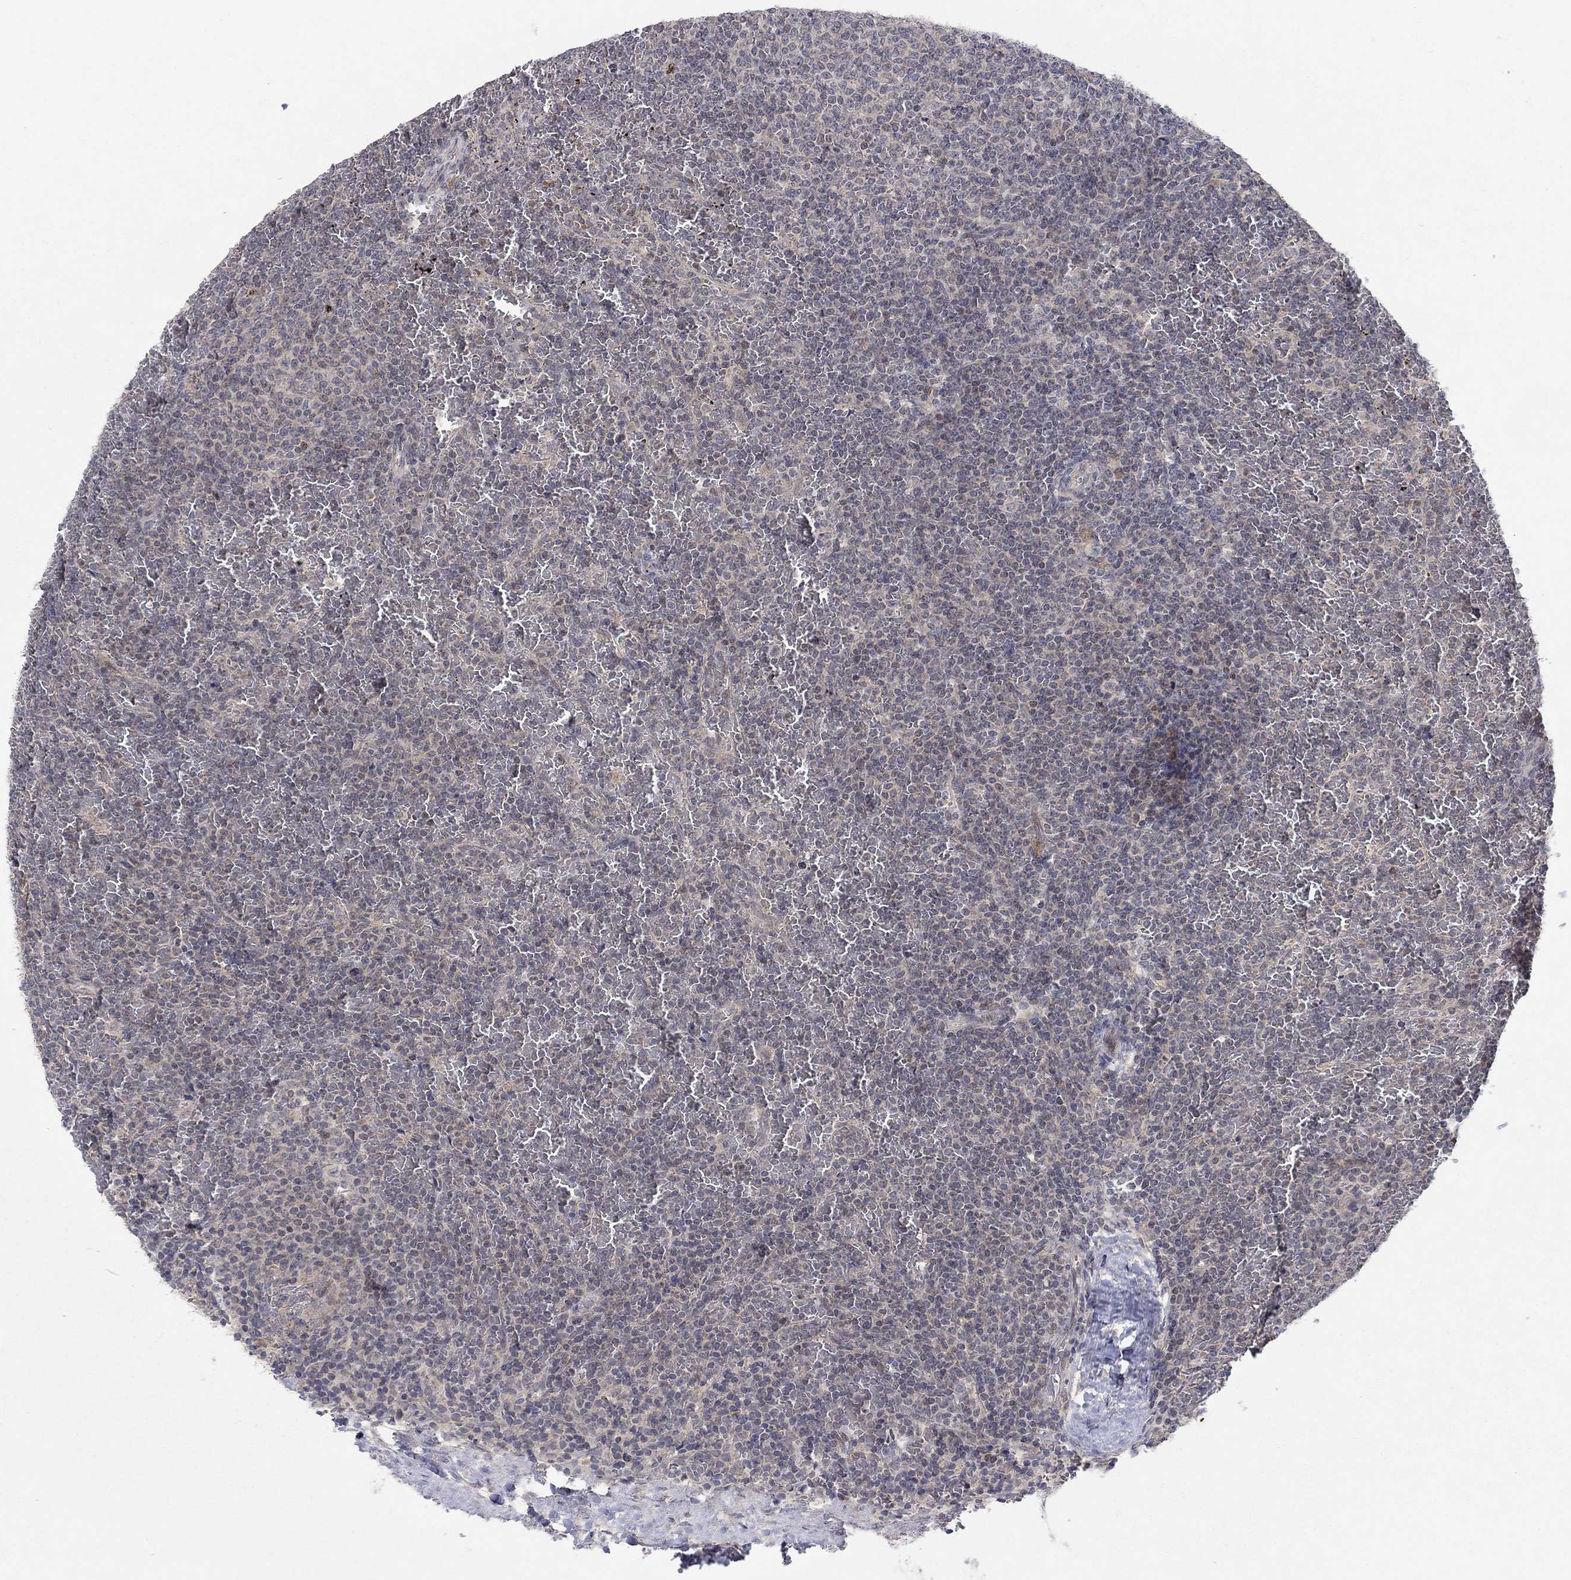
{"staining": {"intensity": "negative", "quantity": "none", "location": "none"}, "tissue": "lymphoma", "cell_type": "Tumor cells", "image_type": "cancer", "snomed": [{"axis": "morphology", "description": "Malignant lymphoma, non-Hodgkin's type, Low grade"}, {"axis": "topography", "description": "Spleen"}], "caption": "Photomicrograph shows no protein positivity in tumor cells of lymphoma tissue.", "gene": "IL4", "patient": {"sex": "female", "age": 77}}